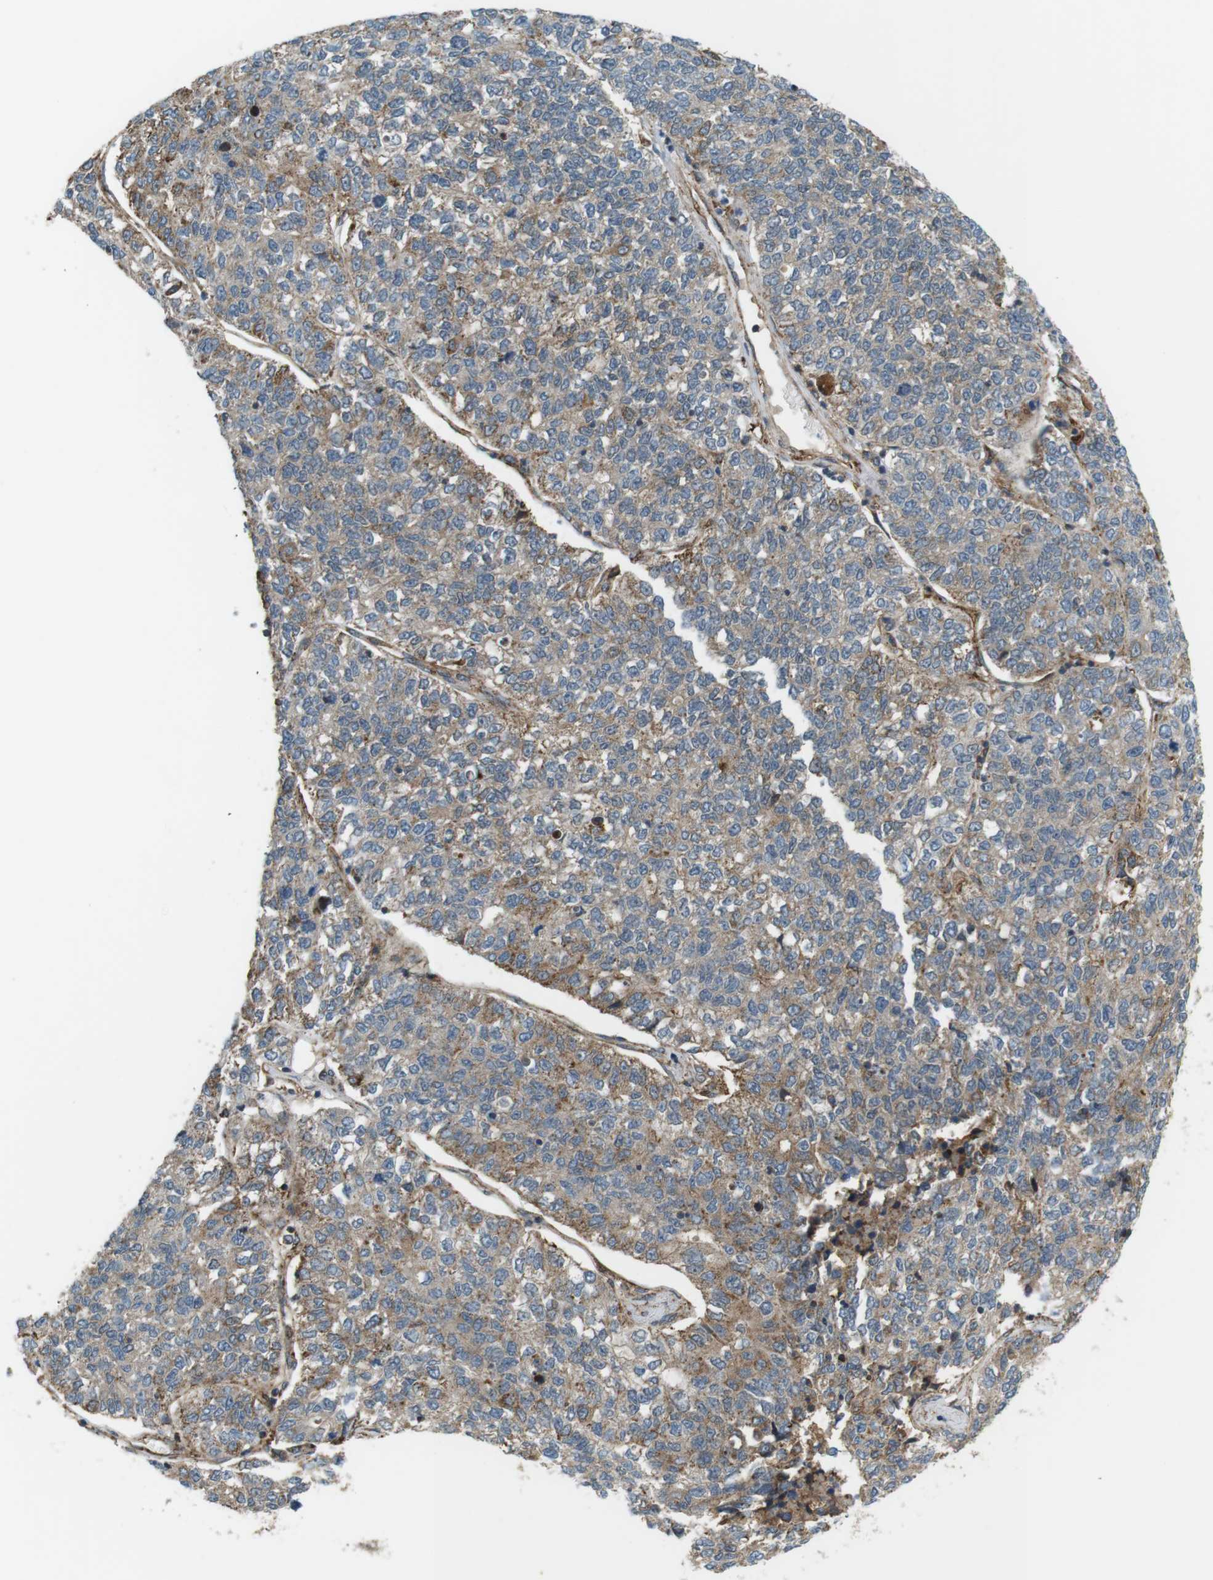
{"staining": {"intensity": "moderate", "quantity": "25%-75%", "location": "cytoplasmic/membranous"}, "tissue": "lung cancer", "cell_type": "Tumor cells", "image_type": "cancer", "snomed": [{"axis": "morphology", "description": "Adenocarcinoma, NOS"}, {"axis": "topography", "description": "Lung"}], "caption": "Immunohistochemistry of human lung adenocarcinoma shows medium levels of moderate cytoplasmic/membranous positivity in approximately 25%-75% of tumor cells. The staining was performed using DAB (3,3'-diaminobenzidine) to visualize the protein expression in brown, while the nuclei were stained in blue with hematoxylin (Magnification: 20x).", "gene": "DDAH2", "patient": {"sex": "male", "age": 49}}